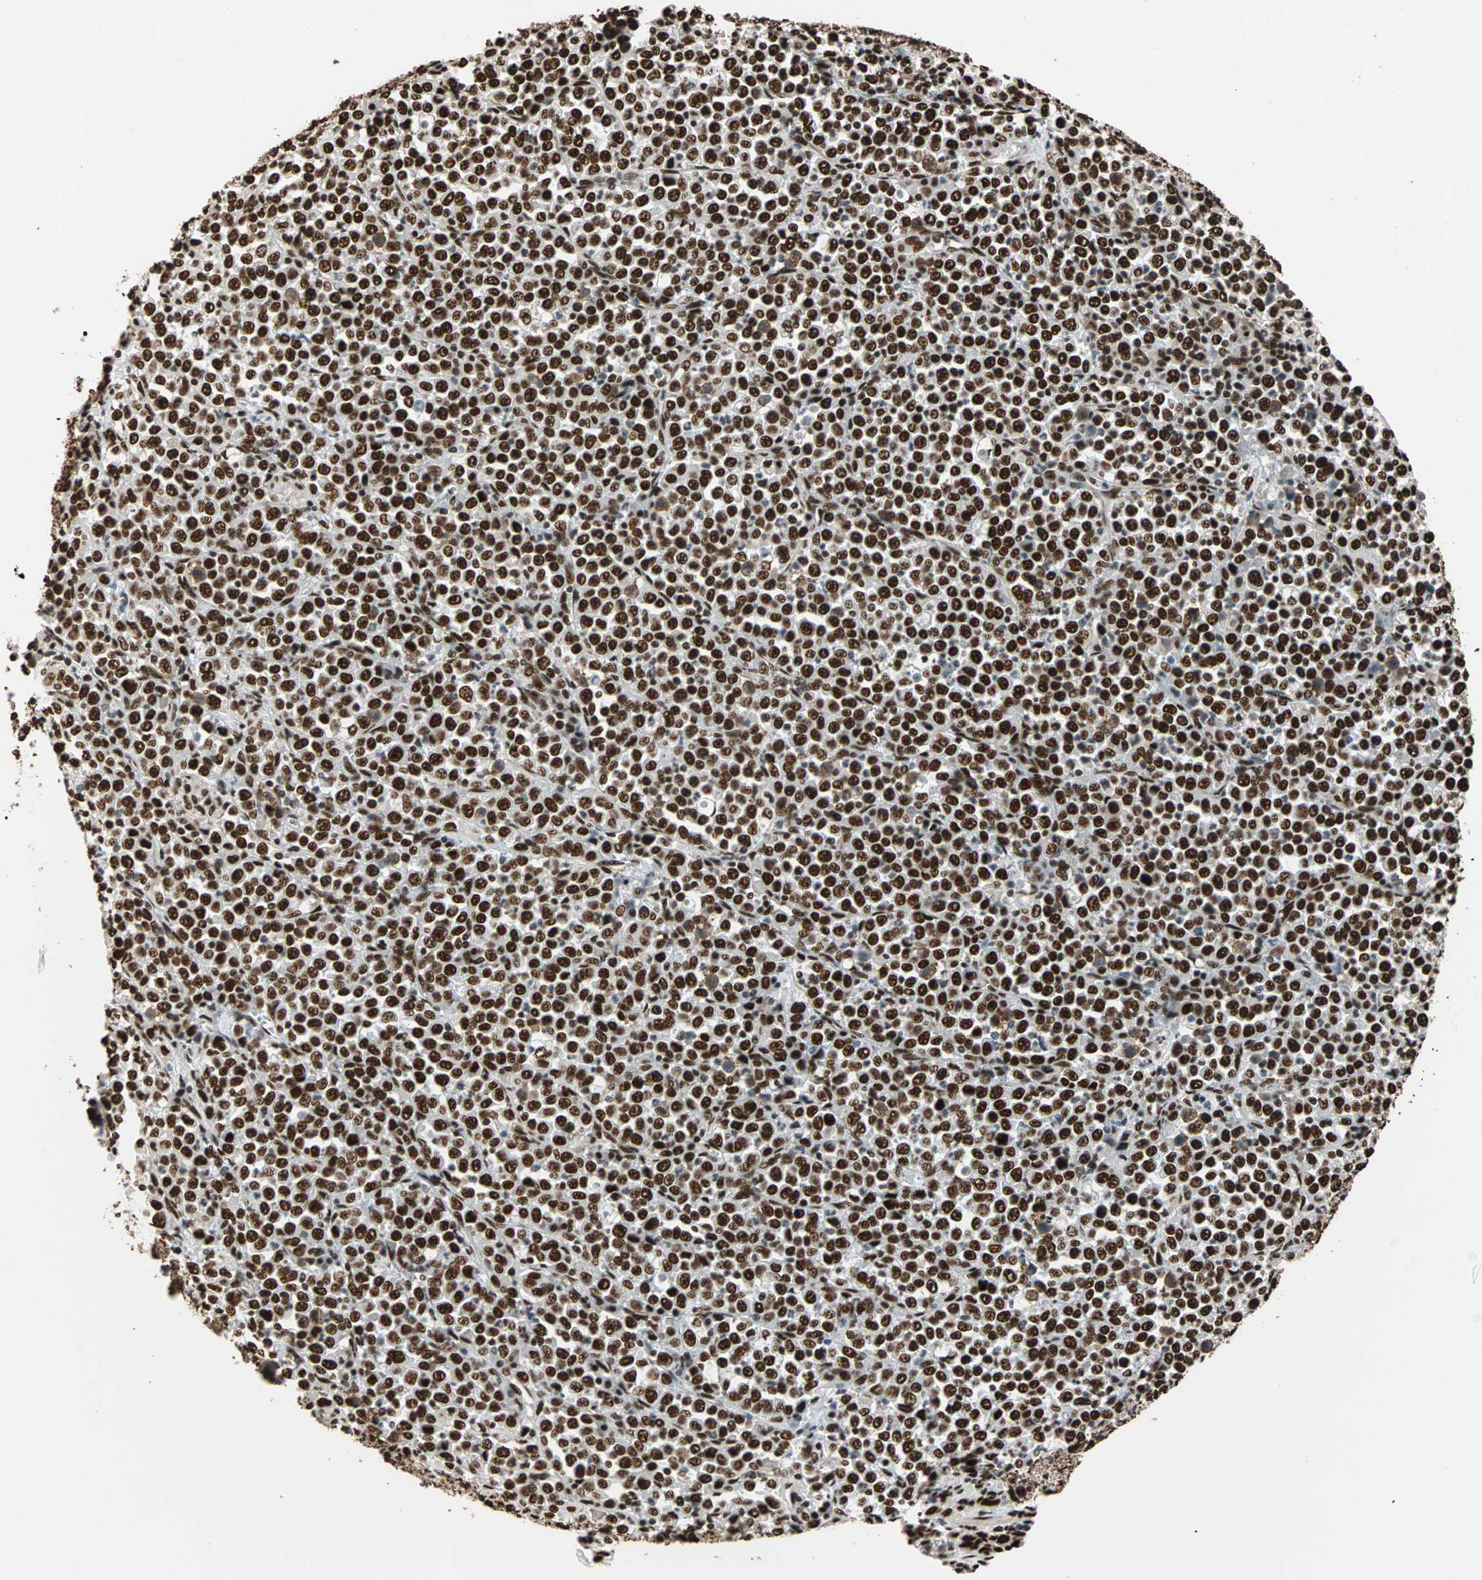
{"staining": {"intensity": "strong", "quantity": ">75%", "location": "nuclear"}, "tissue": "stomach cancer", "cell_type": "Tumor cells", "image_type": "cancer", "snomed": [{"axis": "morphology", "description": "Normal tissue, NOS"}, {"axis": "morphology", "description": "Adenocarcinoma, NOS"}, {"axis": "topography", "description": "Stomach, upper"}, {"axis": "topography", "description": "Stomach"}], "caption": "Strong nuclear expression for a protein is appreciated in about >75% of tumor cells of stomach cancer (adenocarcinoma) using immunohistochemistry.", "gene": "ILF2", "patient": {"sex": "male", "age": 59}}